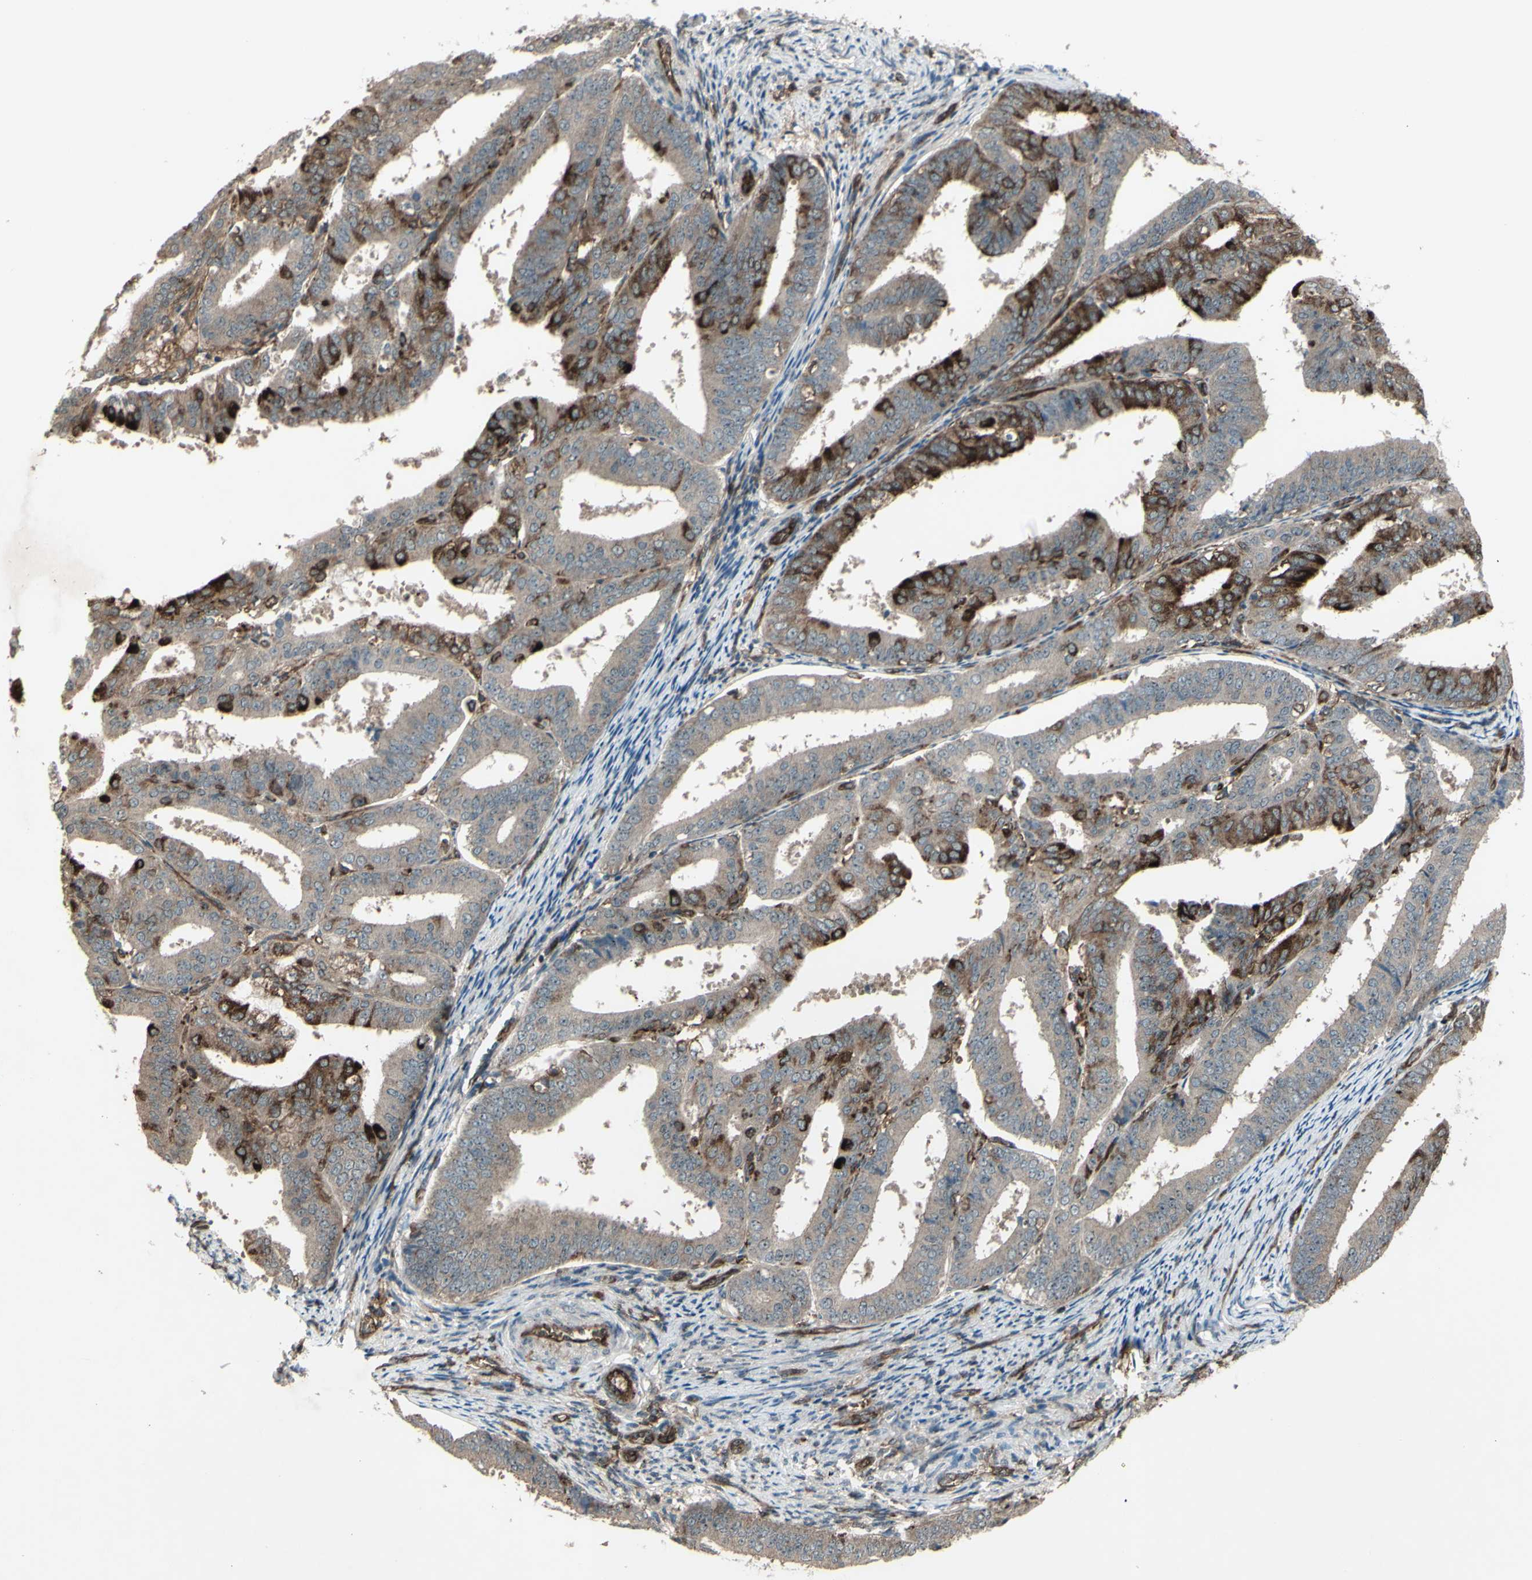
{"staining": {"intensity": "strong", "quantity": "25%-75%", "location": "cytoplasmic/membranous"}, "tissue": "endometrial cancer", "cell_type": "Tumor cells", "image_type": "cancer", "snomed": [{"axis": "morphology", "description": "Adenocarcinoma, NOS"}, {"axis": "topography", "description": "Endometrium"}], "caption": "Approximately 25%-75% of tumor cells in endometrial adenocarcinoma reveal strong cytoplasmic/membranous protein staining as visualized by brown immunohistochemical staining.", "gene": "FXYD5", "patient": {"sex": "female", "age": 63}}